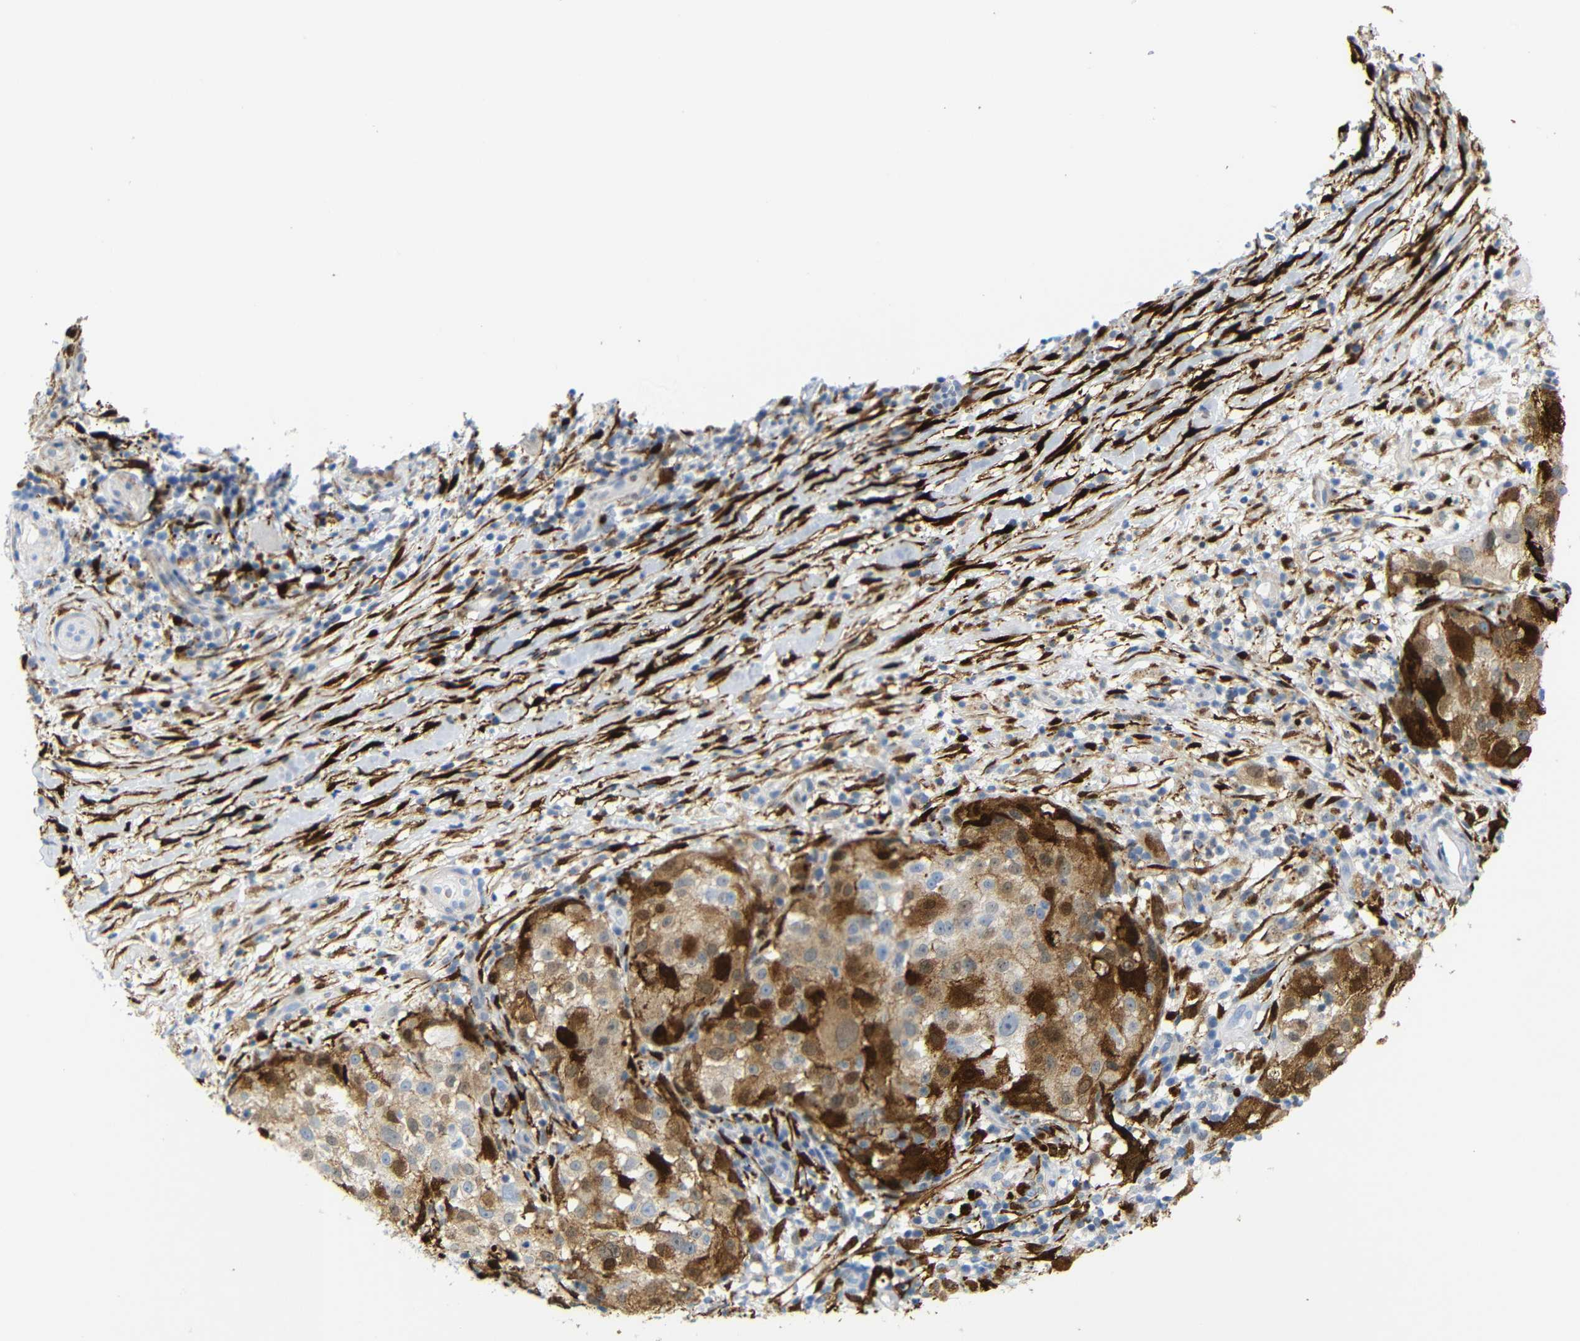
{"staining": {"intensity": "moderate", "quantity": "25%-75%", "location": "cytoplasmic/membranous"}, "tissue": "melanoma", "cell_type": "Tumor cells", "image_type": "cancer", "snomed": [{"axis": "morphology", "description": "Necrosis, NOS"}, {"axis": "morphology", "description": "Malignant melanoma, NOS"}, {"axis": "topography", "description": "Skin"}], "caption": "Human malignant melanoma stained with a brown dye demonstrates moderate cytoplasmic/membranous positive expression in about 25%-75% of tumor cells.", "gene": "MT1A", "patient": {"sex": "female", "age": 87}}